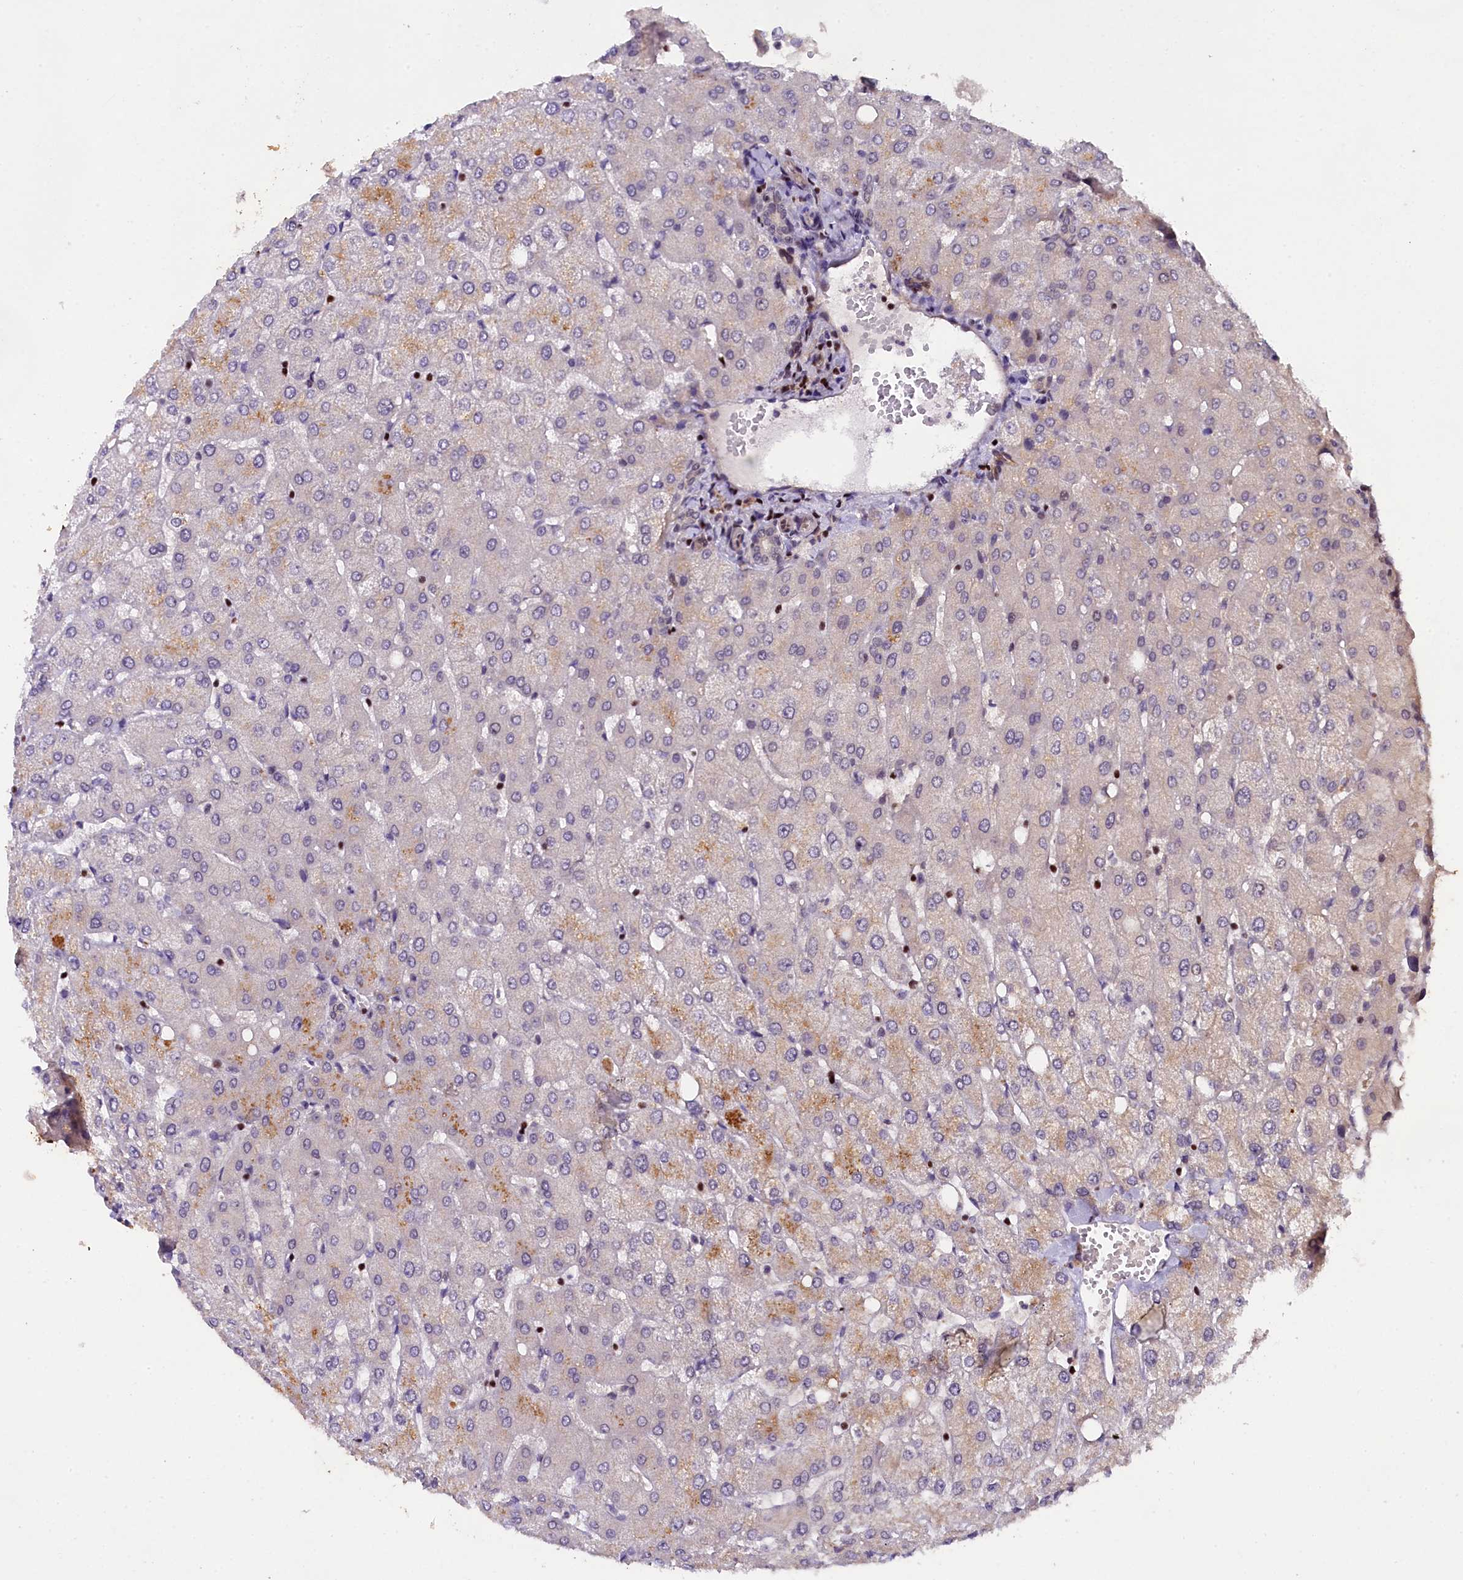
{"staining": {"intensity": "negative", "quantity": "none", "location": "none"}, "tissue": "liver", "cell_type": "Cholangiocytes", "image_type": "normal", "snomed": [{"axis": "morphology", "description": "Normal tissue, NOS"}, {"axis": "topography", "description": "Liver"}], "caption": "Histopathology image shows no significant protein staining in cholangiocytes of unremarkable liver. (Stains: DAB immunohistochemistry (IHC) with hematoxylin counter stain, Microscopy: brightfield microscopy at high magnification).", "gene": "SP4", "patient": {"sex": "female", "age": 54}}